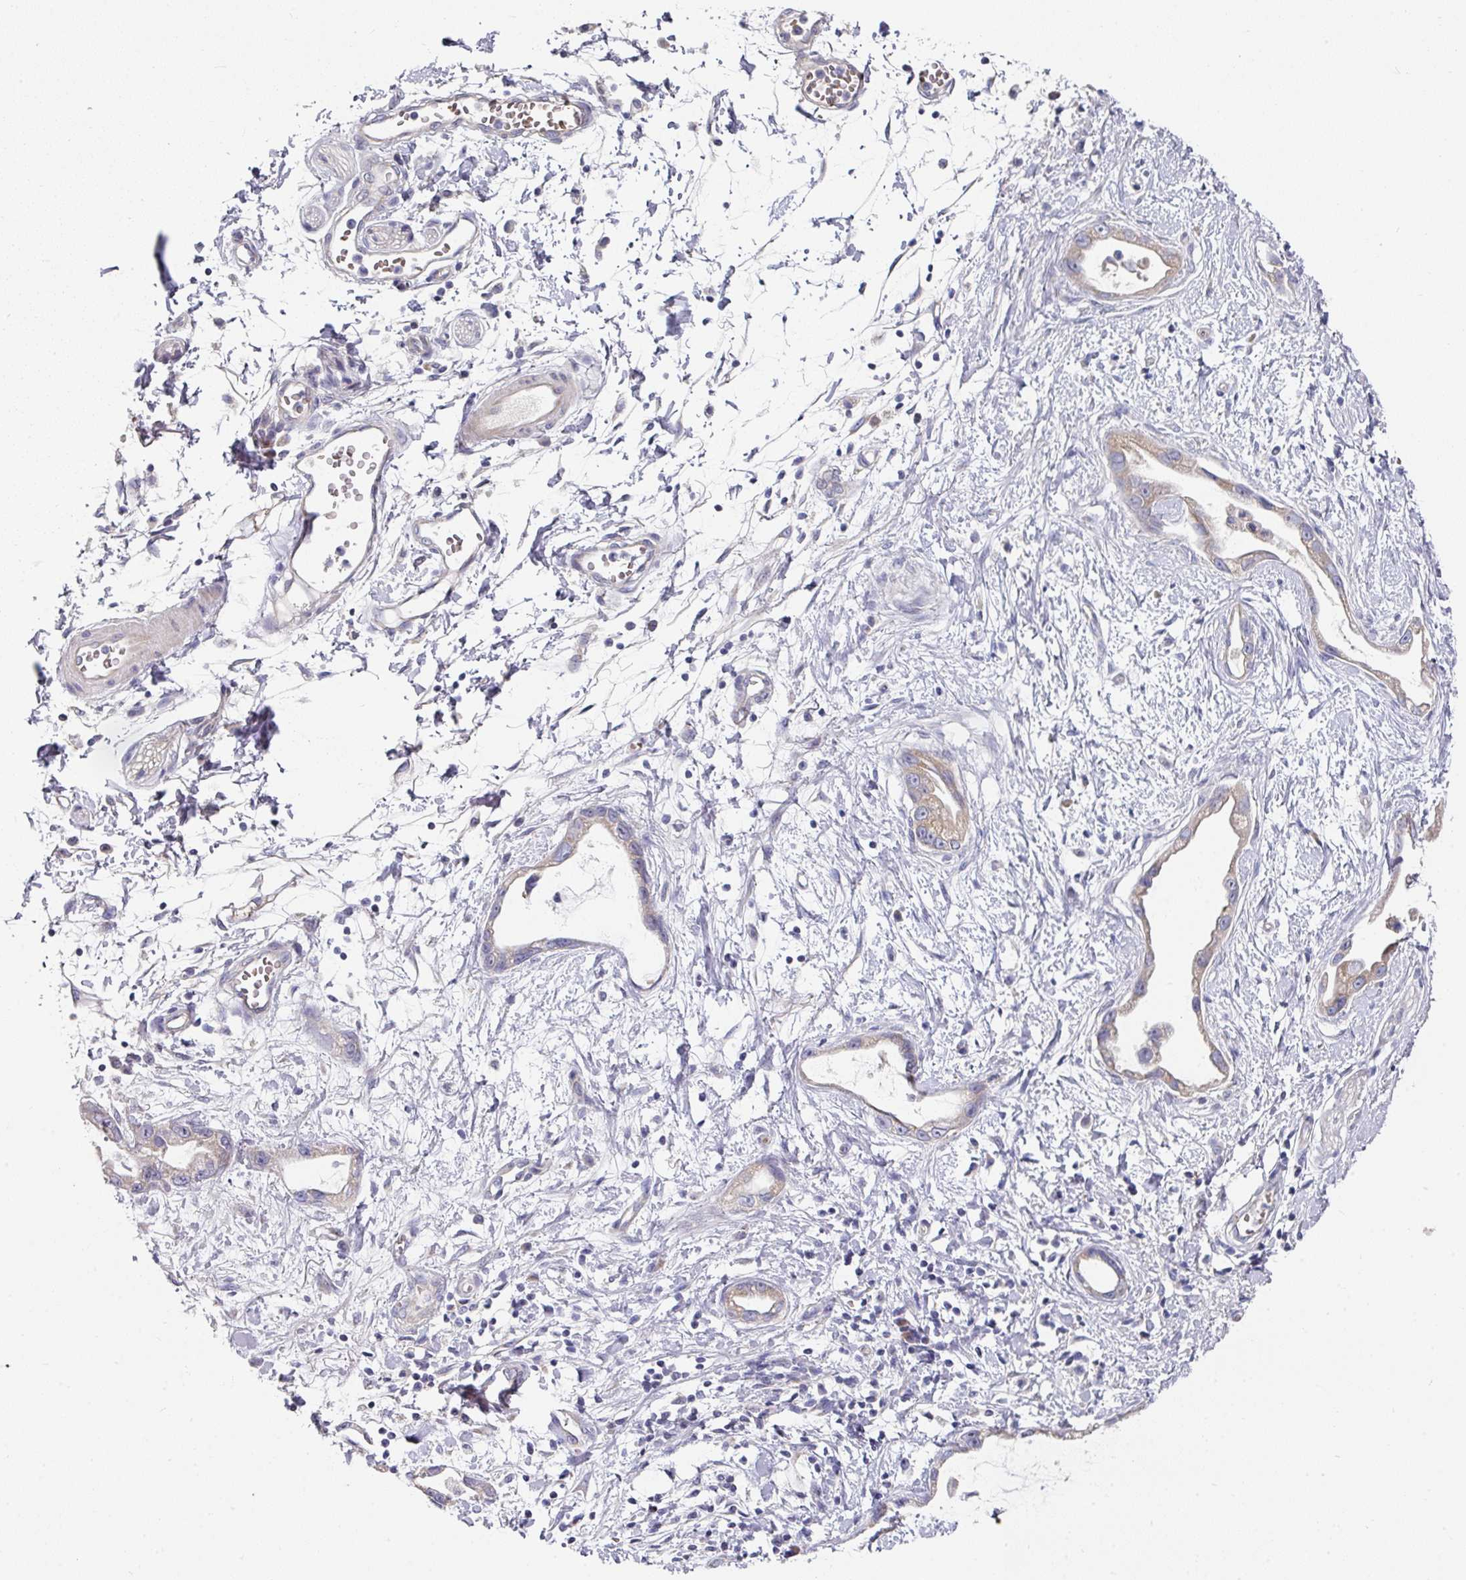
{"staining": {"intensity": "moderate", "quantity": "<25%", "location": "cytoplasmic/membranous"}, "tissue": "stomach cancer", "cell_type": "Tumor cells", "image_type": "cancer", "snomed": [{"axis": "morphology", "description": "Adenocarcinoma, NOS"}, {"axis": "topography", "description": "Stomach"}], "caption": "Adenocarcinoma (stomach) stained with immunohistochemistry (IHC) exhibits moderate cytoplasmic/membranous positivity in approximately <25% of tumor cells. (Stains: DAB (3,3'-diaminobenzidine) in brown, nuclei in blue, Microscopy: brightfield microscopy at high magnification).", "gene": "PYROXD2", "patient": {"sex": "male", "age": 55}}